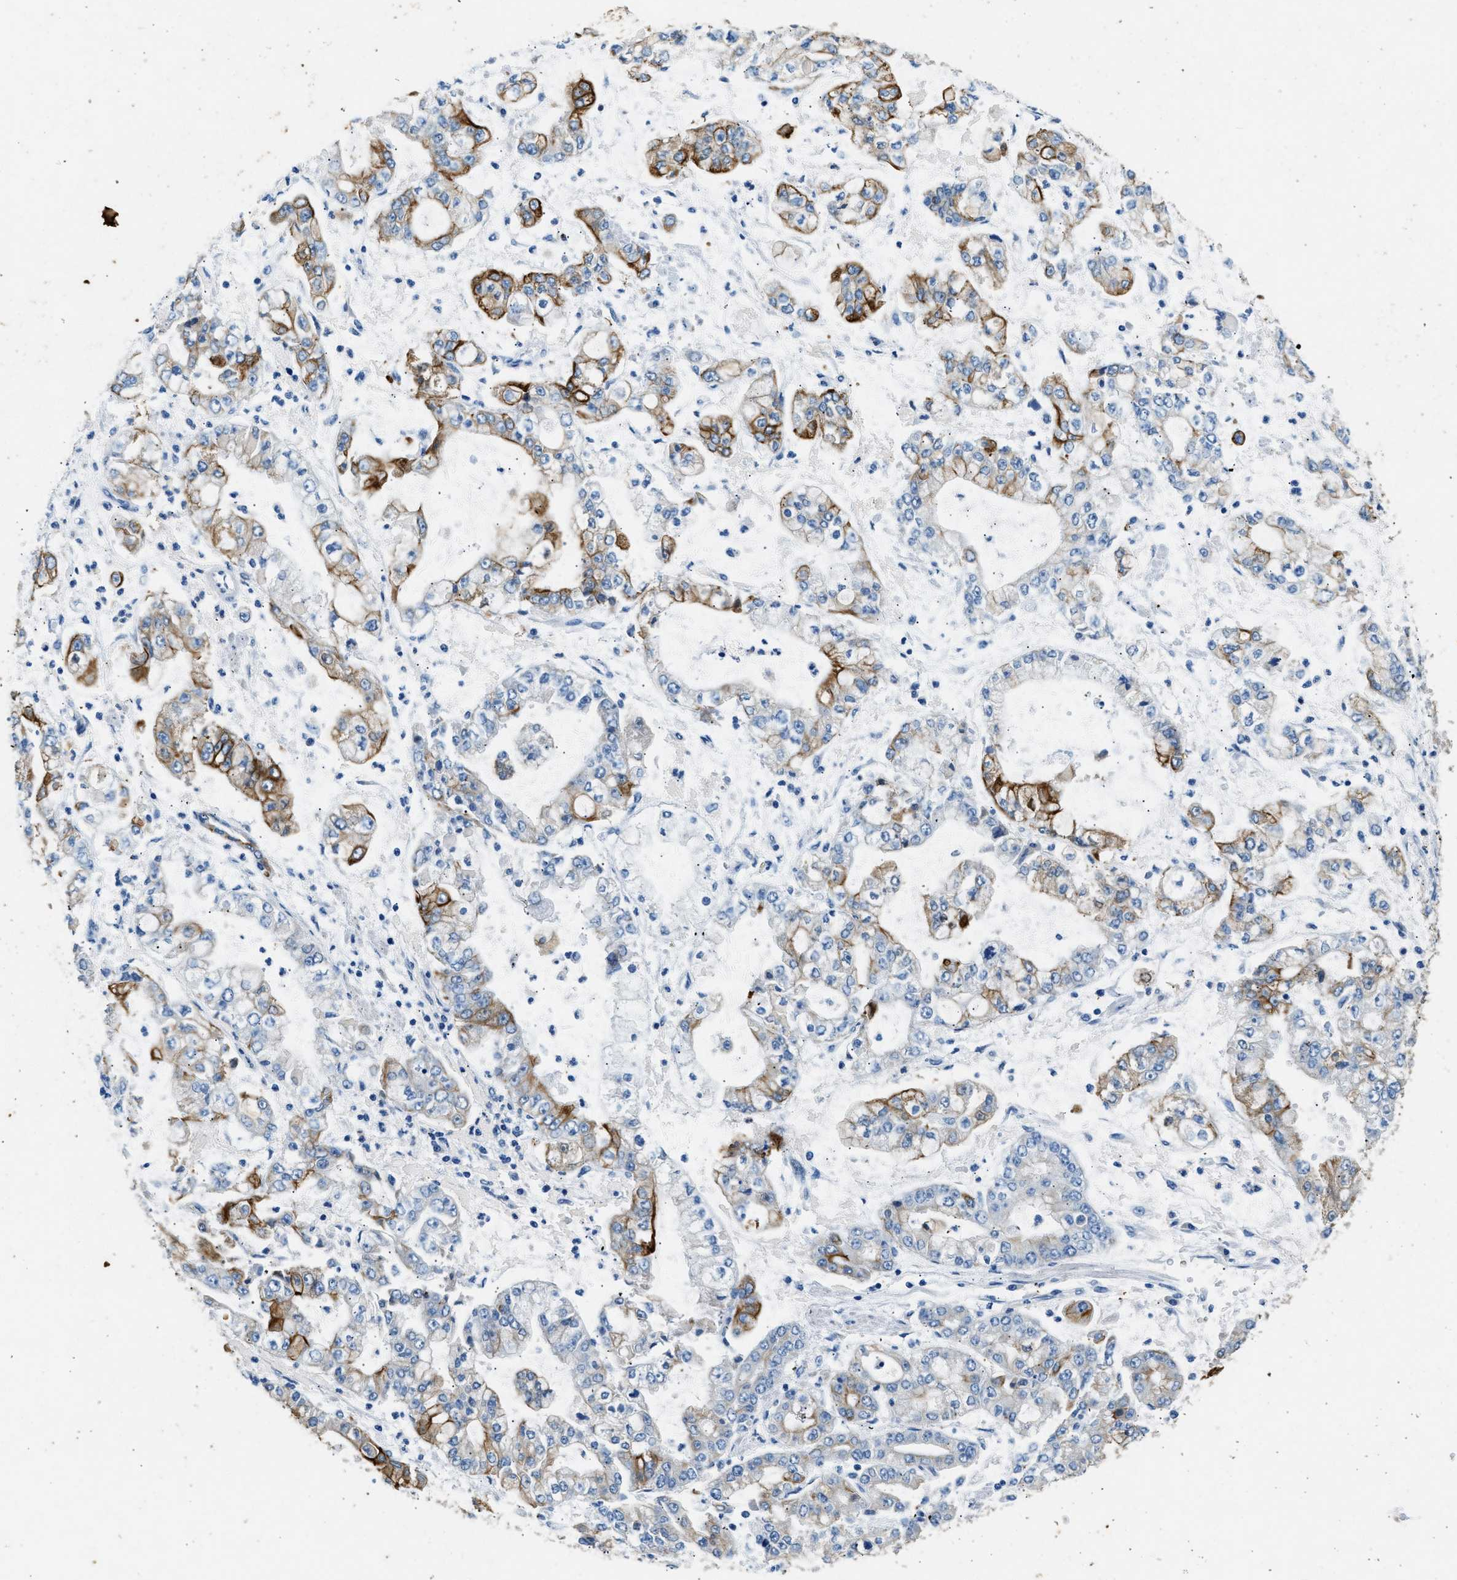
{"staining": {"intensity": "strong", "quantity": "25%-75%", "location": "cytoplasmic/membranous"}, "tissue": "stomach cancer", "cell_type": "Tumor cells", "image_type": "cancer", "snomed": [{"axis": "morphology", "description": "Adenocarcinoma, NOS"}, {"axis": "topography", "description": "Stomach"}], "caption": "An image of human stomach adenocarcinoma stained for a protein demonstrates strong cytoplasmic/membranous brown staining in tumor cells.", "gene": "CFAP20", "patient": {"sex": "male", "age": 76}}